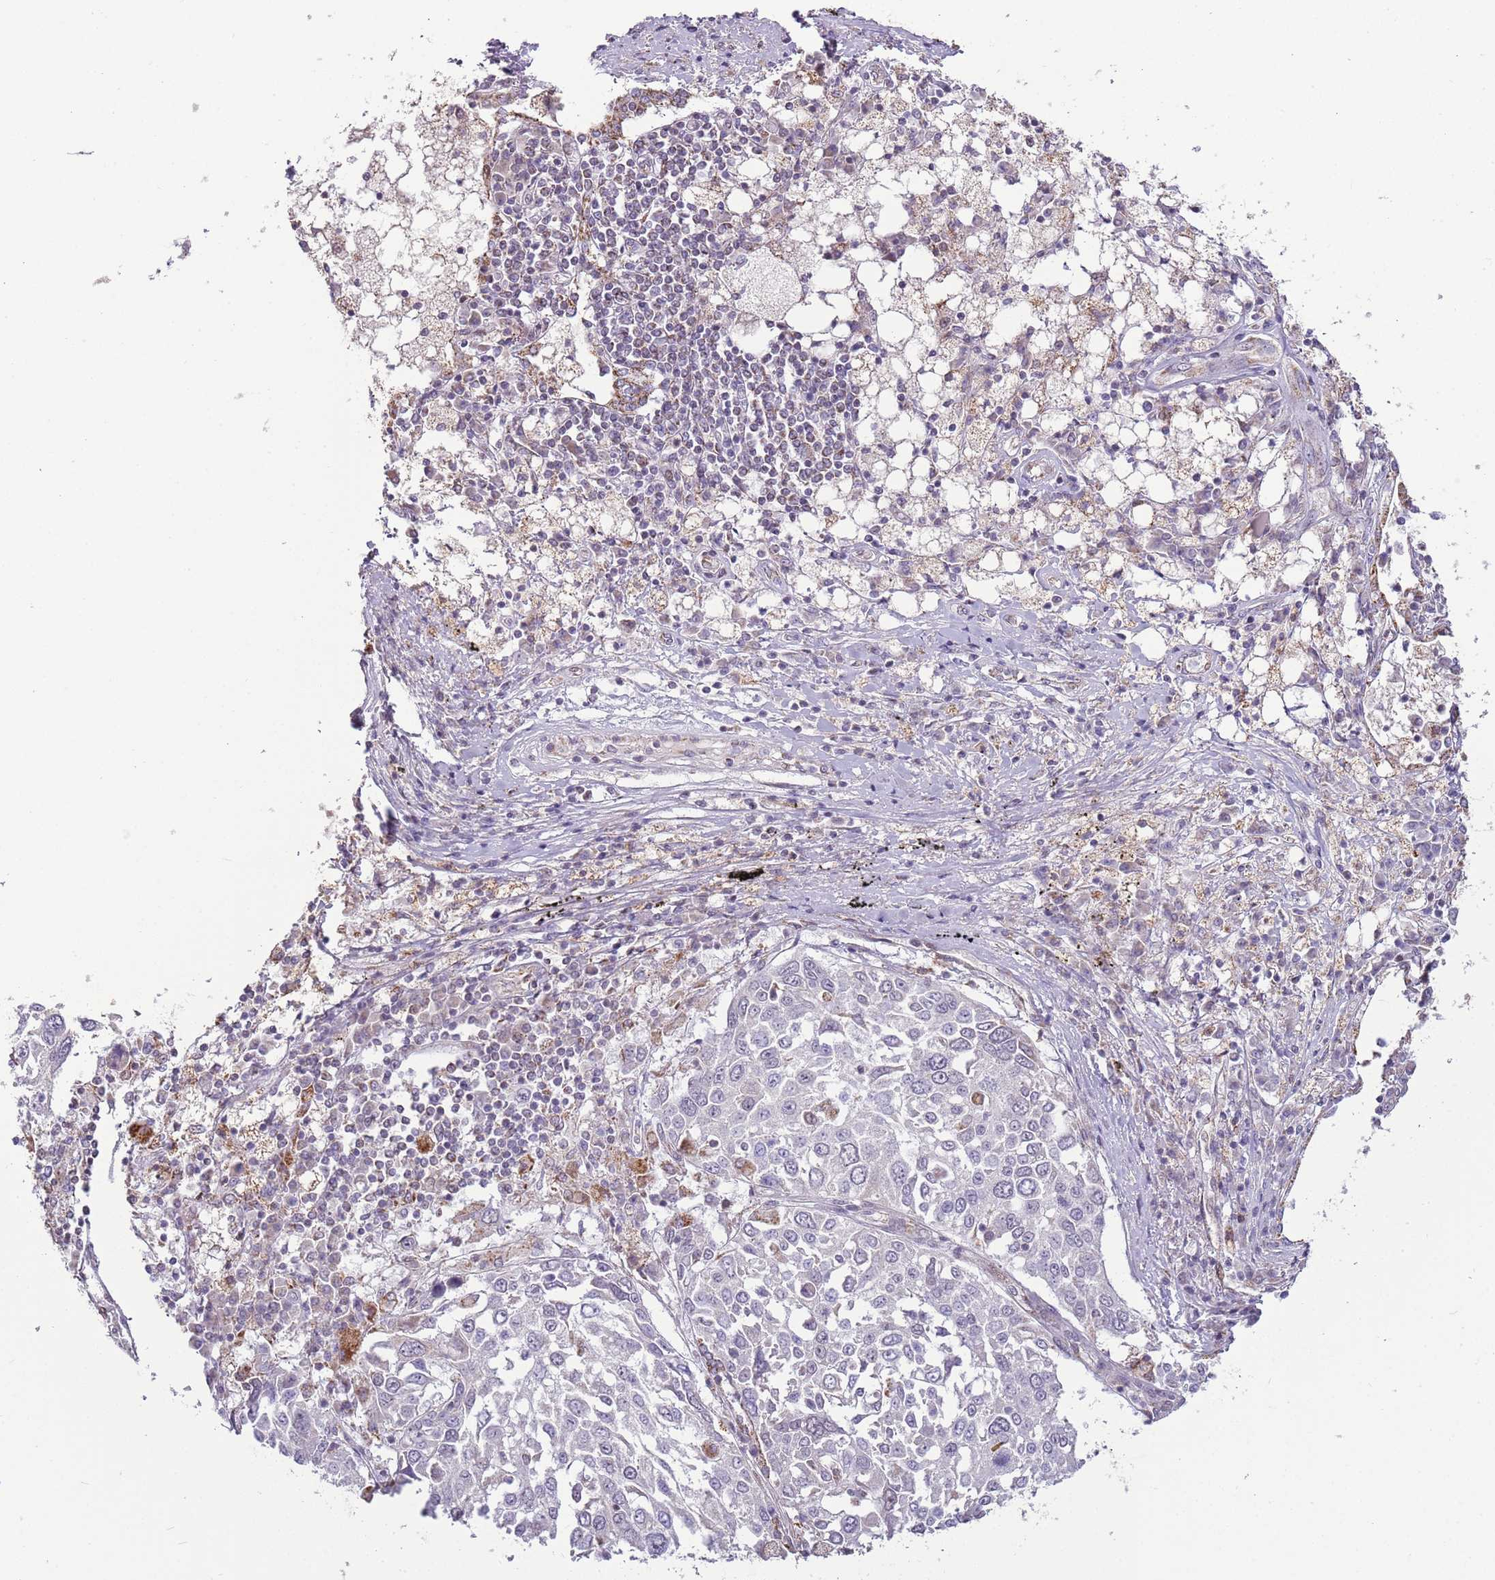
{"staining": {"intensity": "negative", "quantity": "none", "location": "none"}, "tissue": "lung cancer", "cell_type": "Tumor cells", "image_type": "cancer", "snomed": [{"axis": "morphology", "description": "Squamous cell carcinoma, NOS"}, {"axis": "topography", "description": "Lung"}], "caption": "An image of lung cancer (squamous cell carcinoma) stained for a protein exhibits no brown staining in tumor cells. (DAB (3,3'-diaminobenzidine) immunohistochemistry visualized using brightfield microscopy, high magnification).", "gene": "MLLT11", "patient": {"sex": "male", "age": 65}}